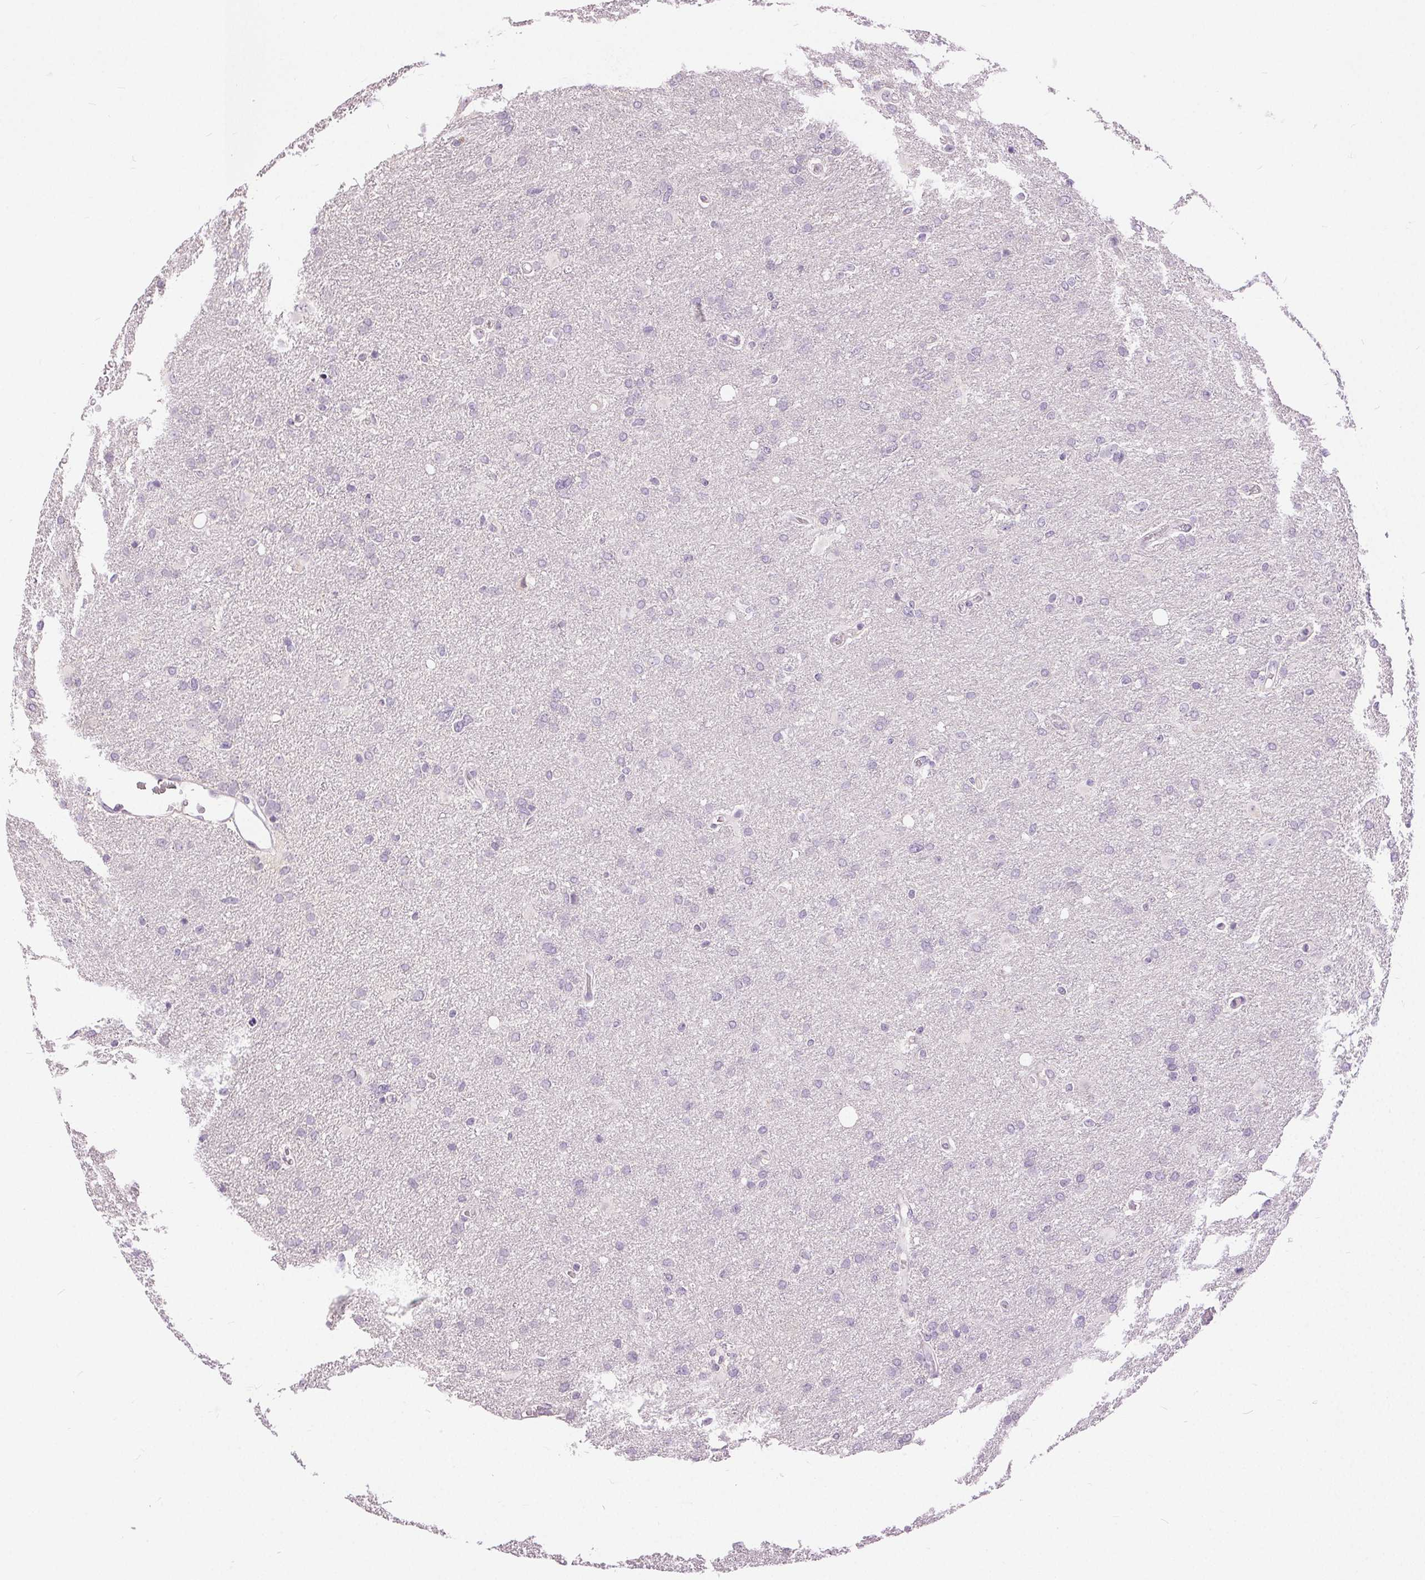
{"staining": {"intensity": "negative", "quantity": "none", "location": "none"}, "tissue": "glioma", "cell_type": "Tumor cells", "image_type": "cancer", "snomed": [{"axis": "morphology", "description": "Glioma, malignant, High grade"}, {"axis": "topography", "description": "Brain"}], "caption": "Histopathology image shows no protein staining in tumor cells of high-grade glioma (malignant) tissue.", "gene": "DSG3", "patient": {"sex": "male", "age": 53}}